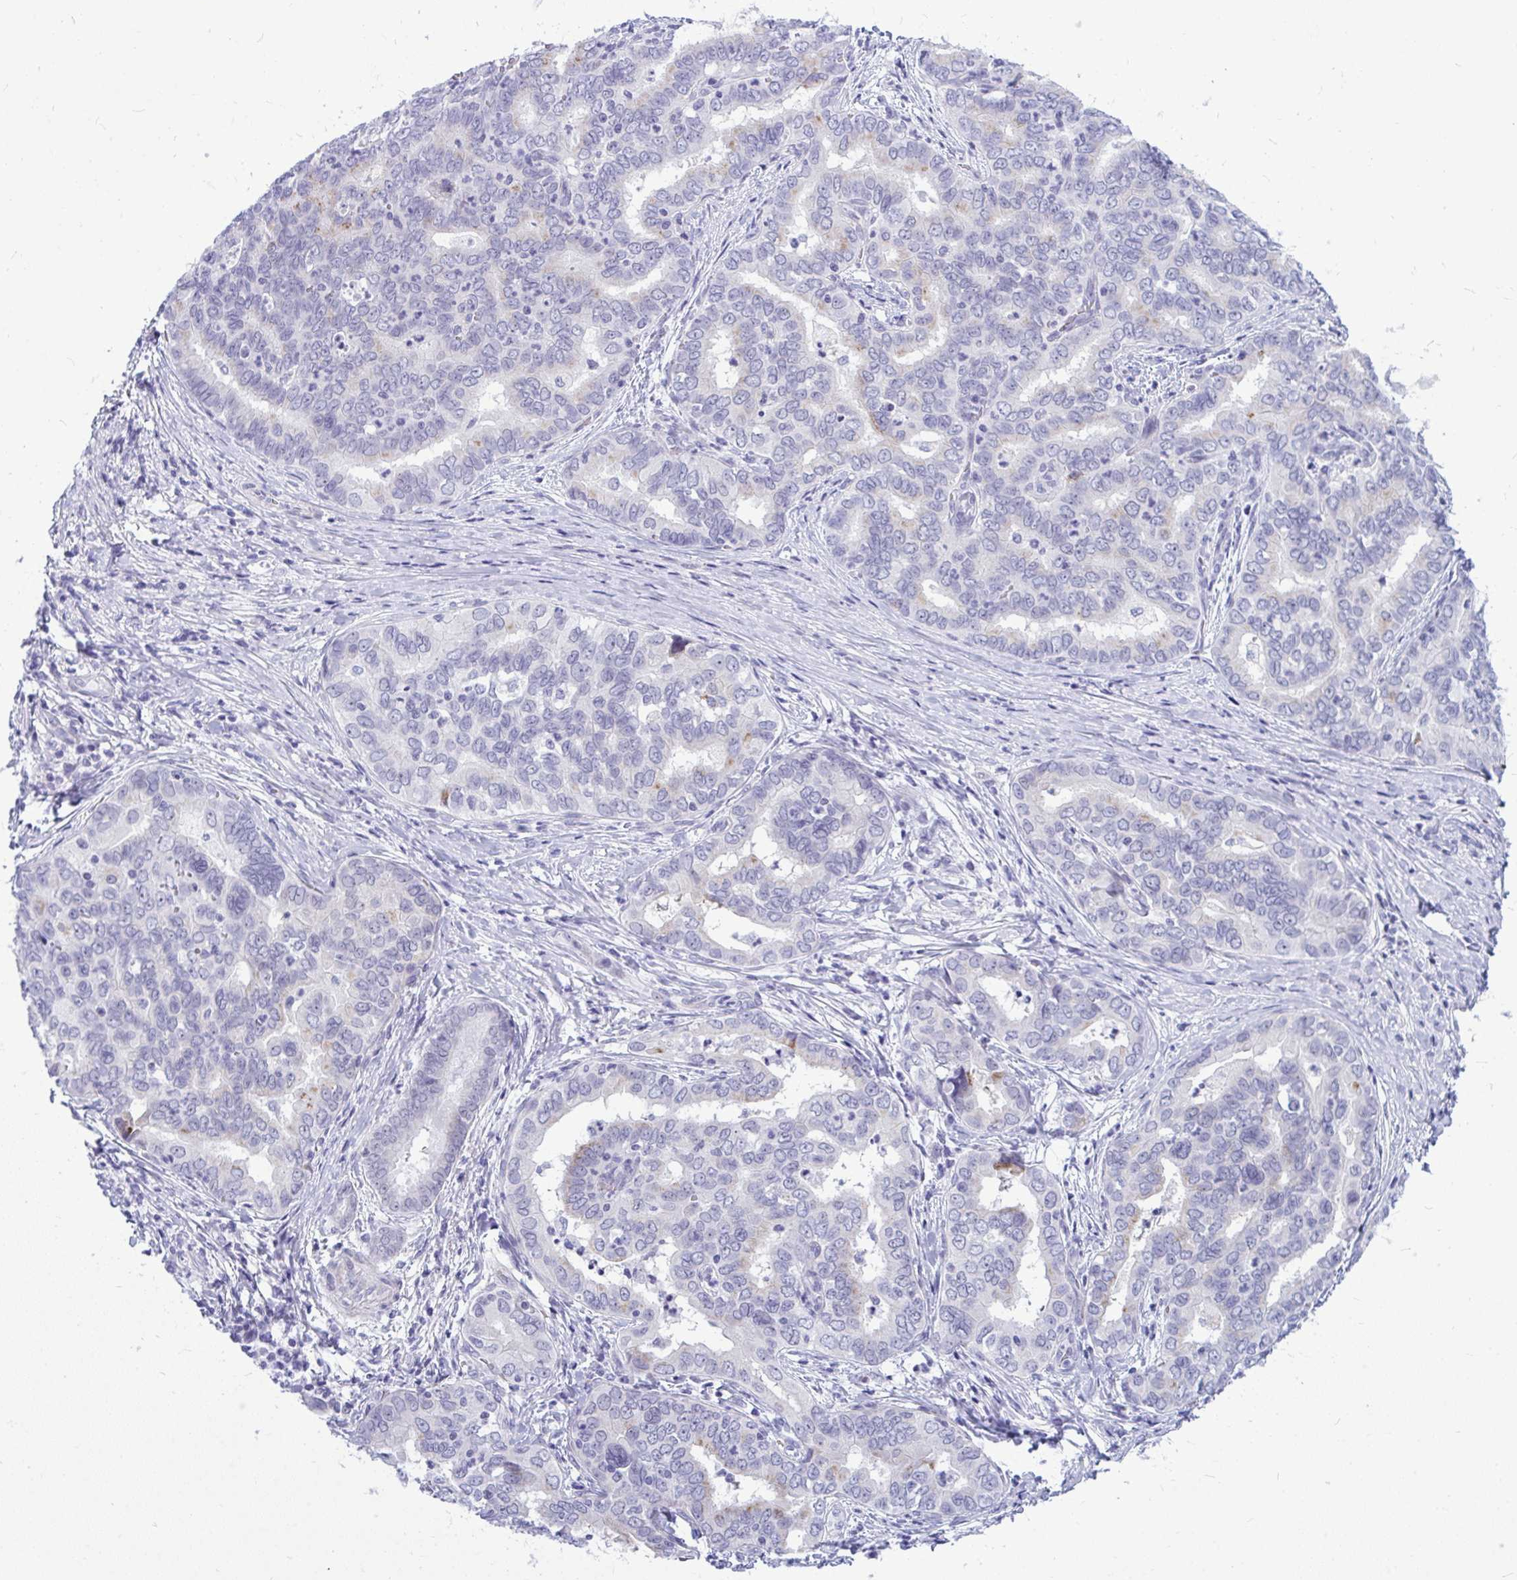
{"staining": {"intensity": "weak", "quantity": "<25%", "location": "cytoplasmic/membranous"}, "tissue": "liver cancer", "cell_type": "Tumor cells", "image_type": "cancer", "snomed": [{"axis": "morphology", "description": "Cholangiocarcinoma"}, {"axis": "topography", "description": "Liver"}], "caption": "Photomicrograph shows no protein expression in tumor cells of liver cholangiocarcinoma tissue. (DAB (3,3'-diaminobenzidine) immunohistochemistry visualized using brightfield microscopy, high magnification).", "gene": "ZSCAN25", "patient": {"sex": "female", "age": 64}}